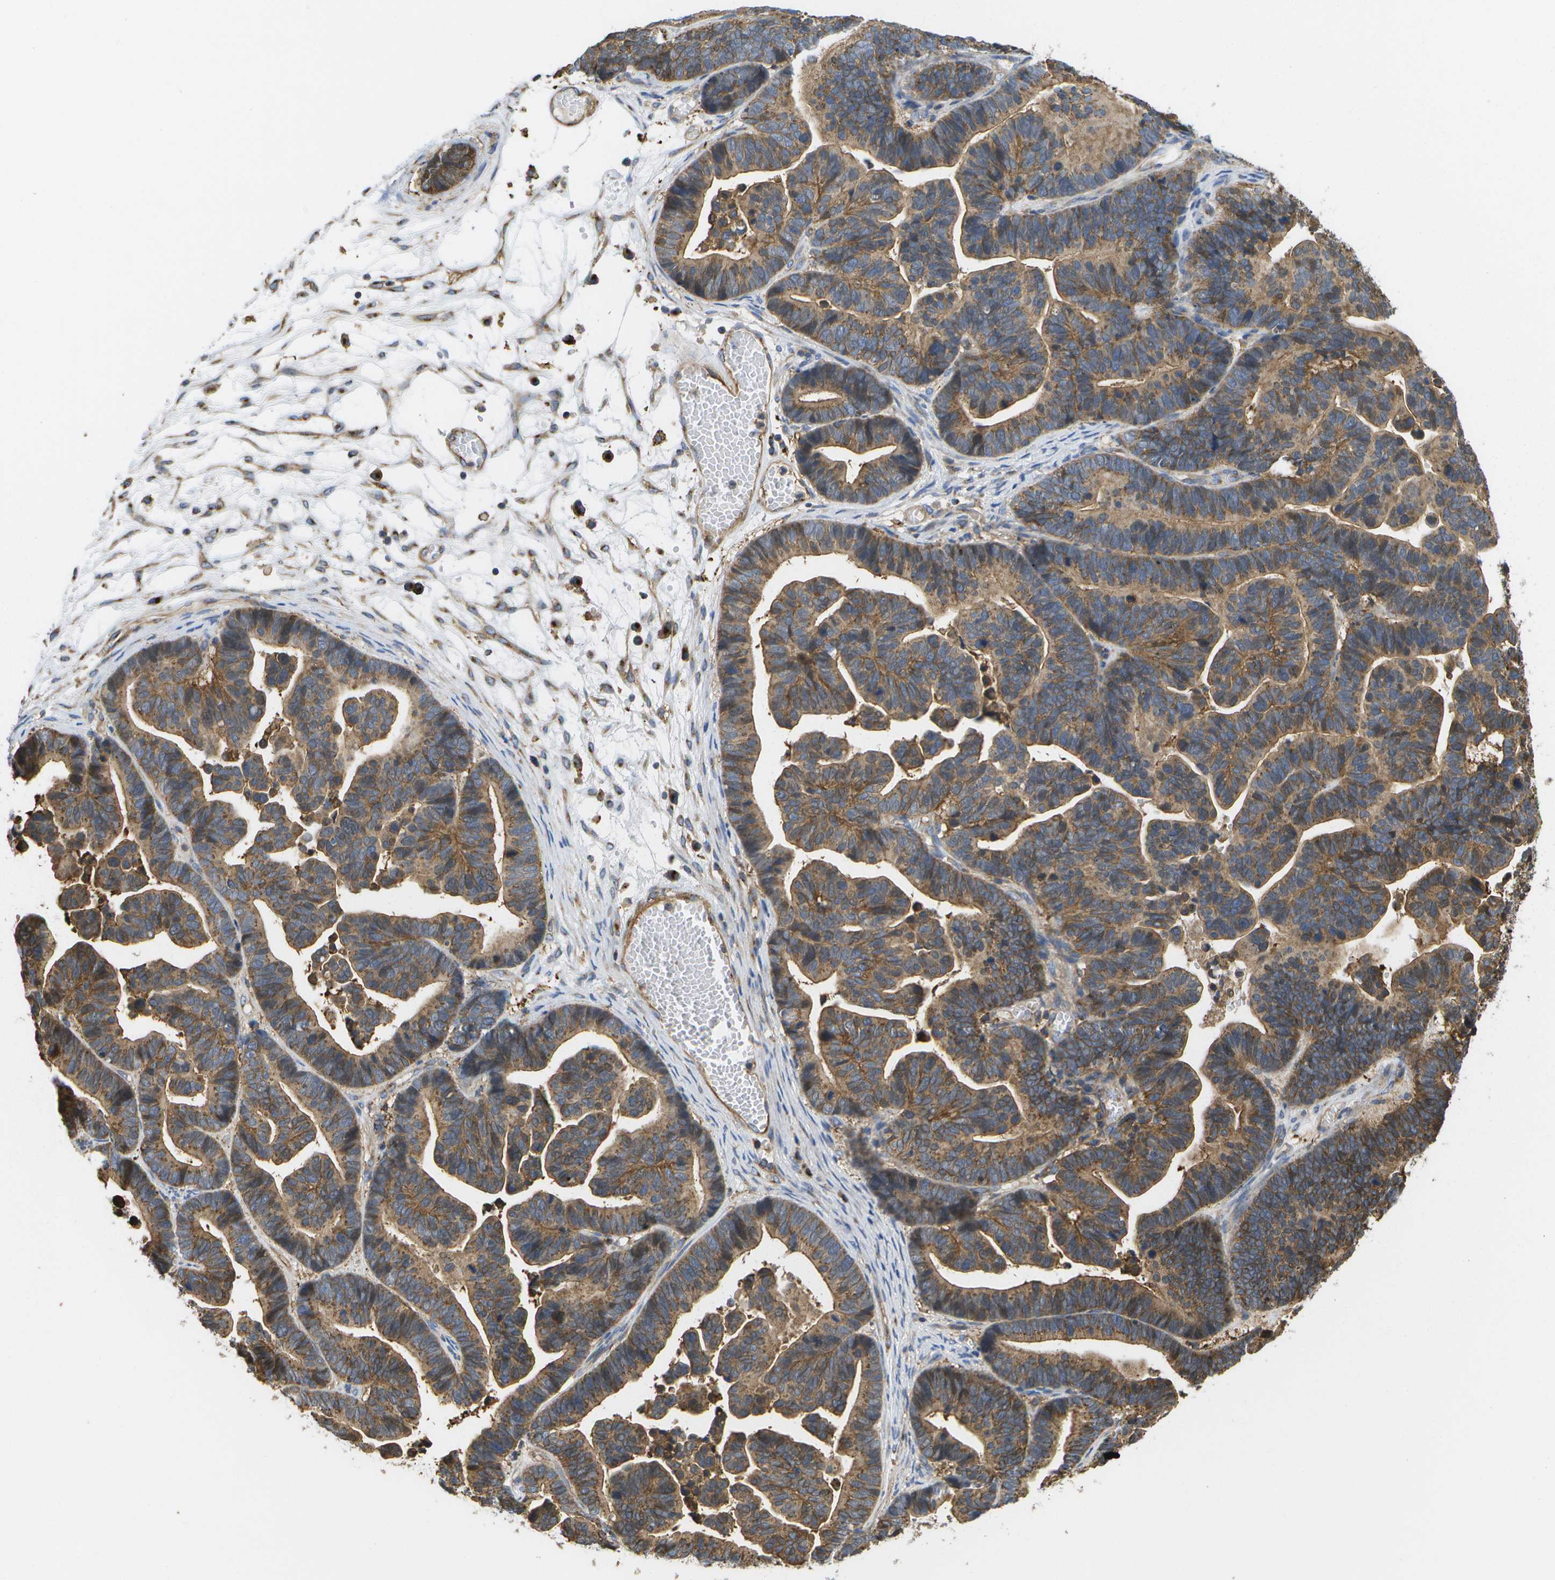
{"staining": {"intensity": "moderate", "quantity": ">75%", "location": "cytoplasmic/membranous"}, "tissue": "ovarian cancer", "cell_type": "Tumor cells", "image_type": "cancer", "snomed": [{"axis": "morphology", "description": "Cystadenocarcinoma, serous, NOS"}, {"axis": "topography", "description": "Ovary"}], "caption": "Moderate cytoplasmic/membranous positivity is present in about >75% of tumor cells in ovarian cancer.", "gene": "BST2", "patient": {"sex": "female", "age": 56}}